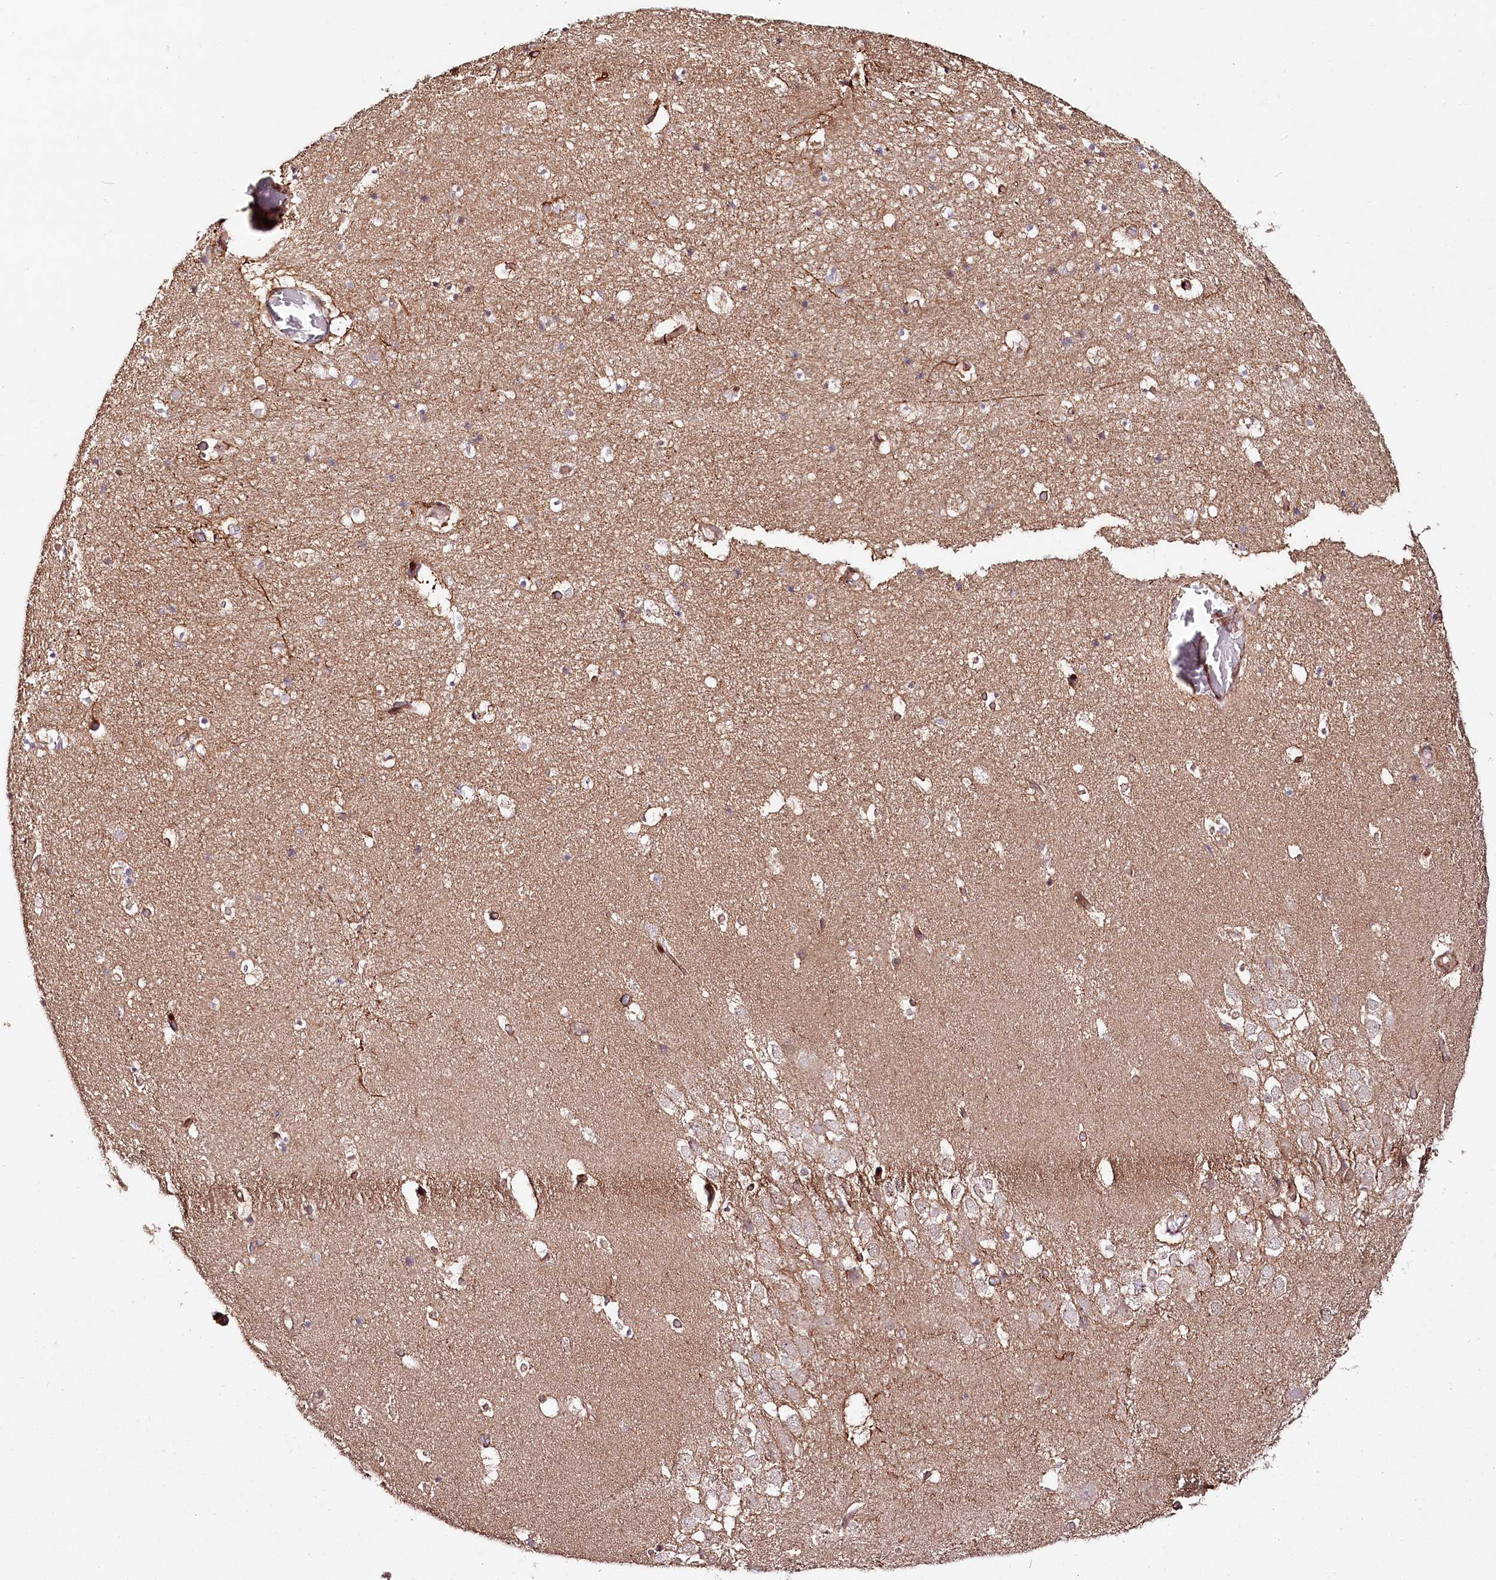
{"staining": {"intensity": "moderate", "quantity": "<25%", "location": "cytoplasmic/membranous"}, "tissue": "hippocampus", "cell_type": "Glial cells", "image_type": "normal", "snomed": [{"axis": "morphology", "description": "Normal tissue, NOS"}, {"axis": "topography", "description": "Hippocampus"}], "caption": "Protein analysis of unremarkable hippocampus reveals moderate cytoplasmic/membranous positivity in about <25% of glial cells.", "gene": "PHLDB1", "patient": {"sex": "female", "age": 52}}